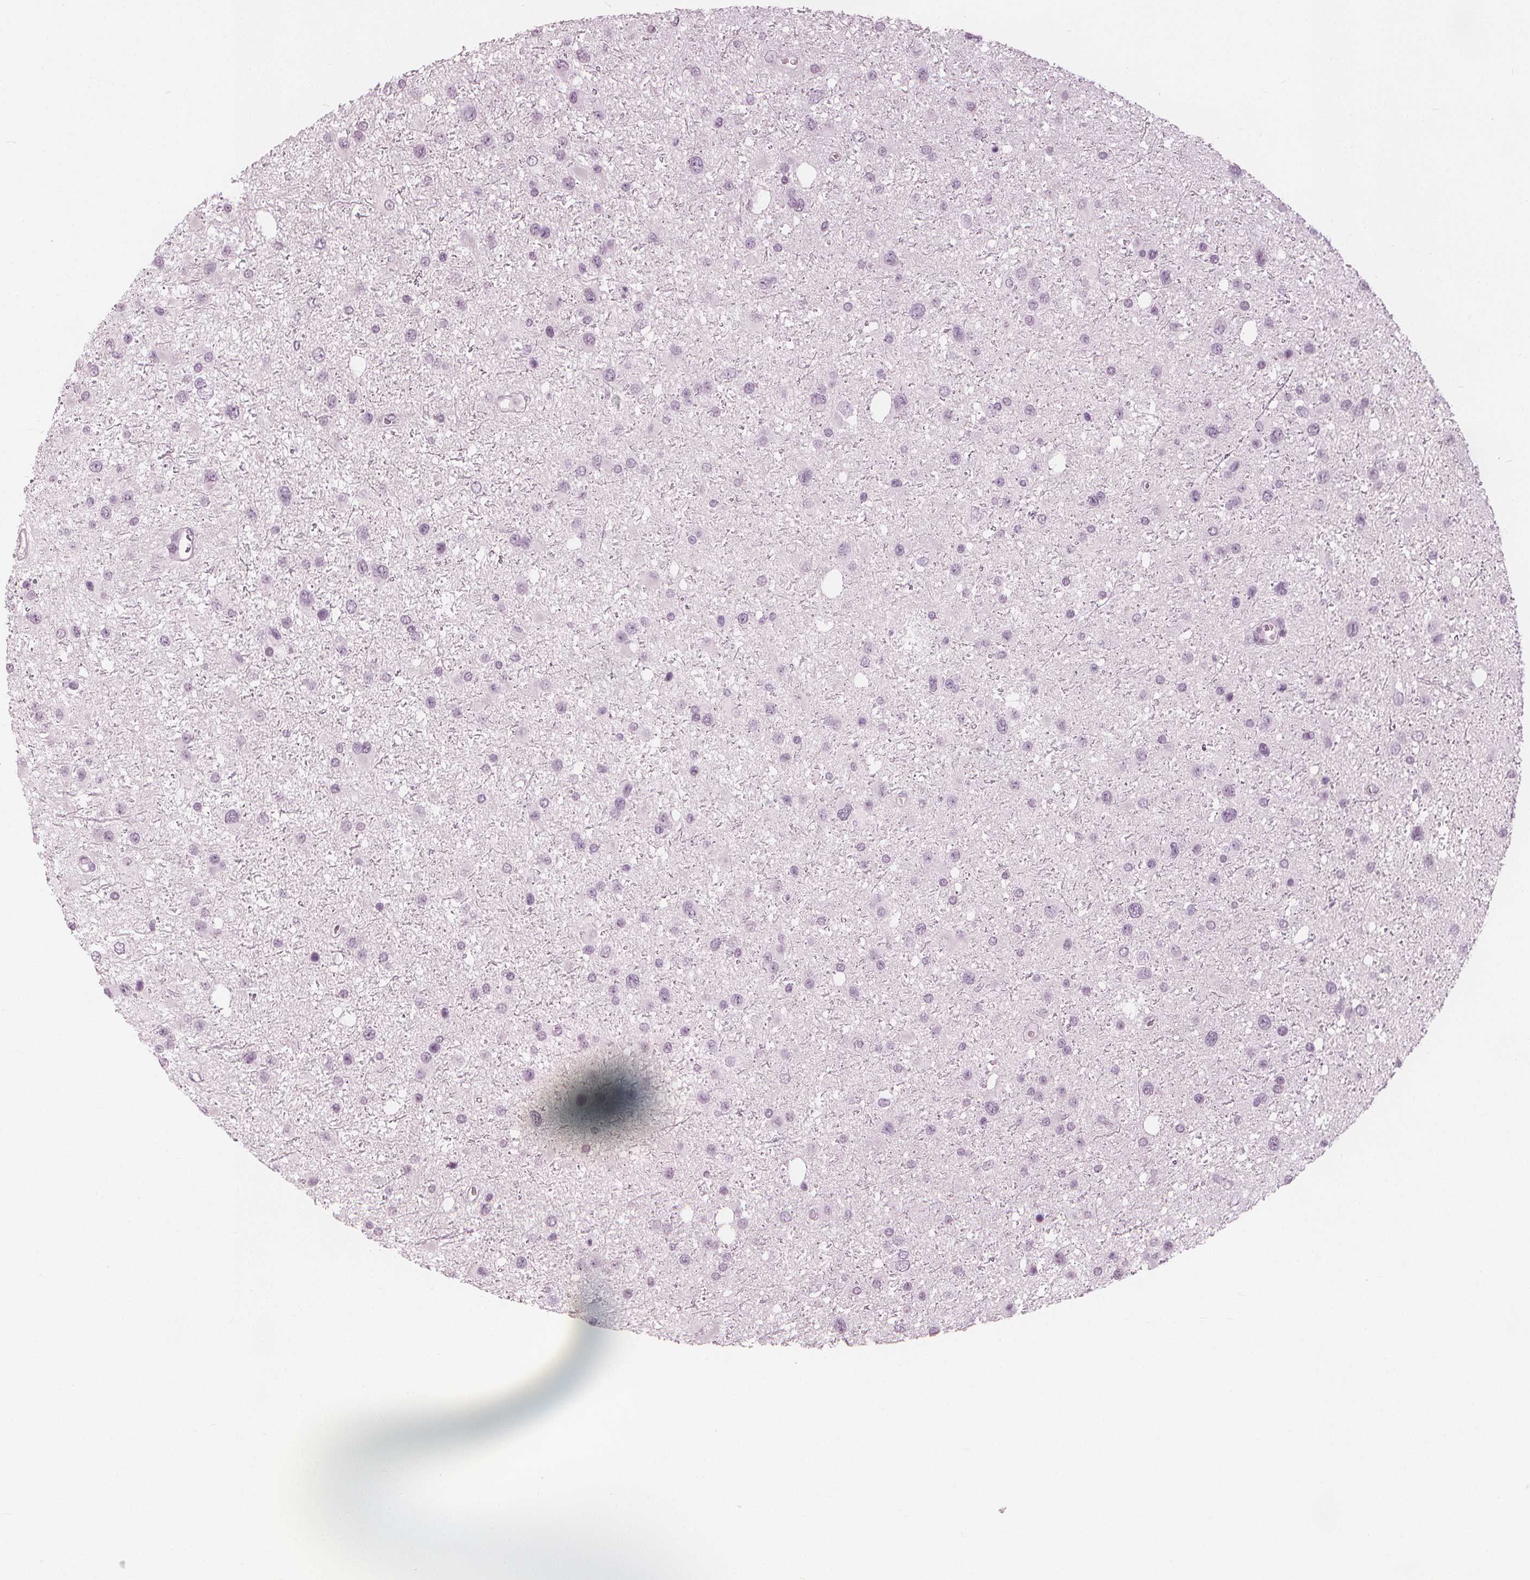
{"staining": {"intensity": "negative", "quantity": "none", "location": "none"}, "tissue": "glioma", "cell_type": "Tumor cells", "image_type": "cancer", "snomed": [{"axis": "morphology", "description": "Glioma, malignant, Low grade"}, {"axis": "topography", "description": "Brain"}], "caption": "Immunohistochemistry of human glioma exhibits no positivity in tumor cells.", "gene": "PAEP", "patient": {"sex": "female", "age": 32}}